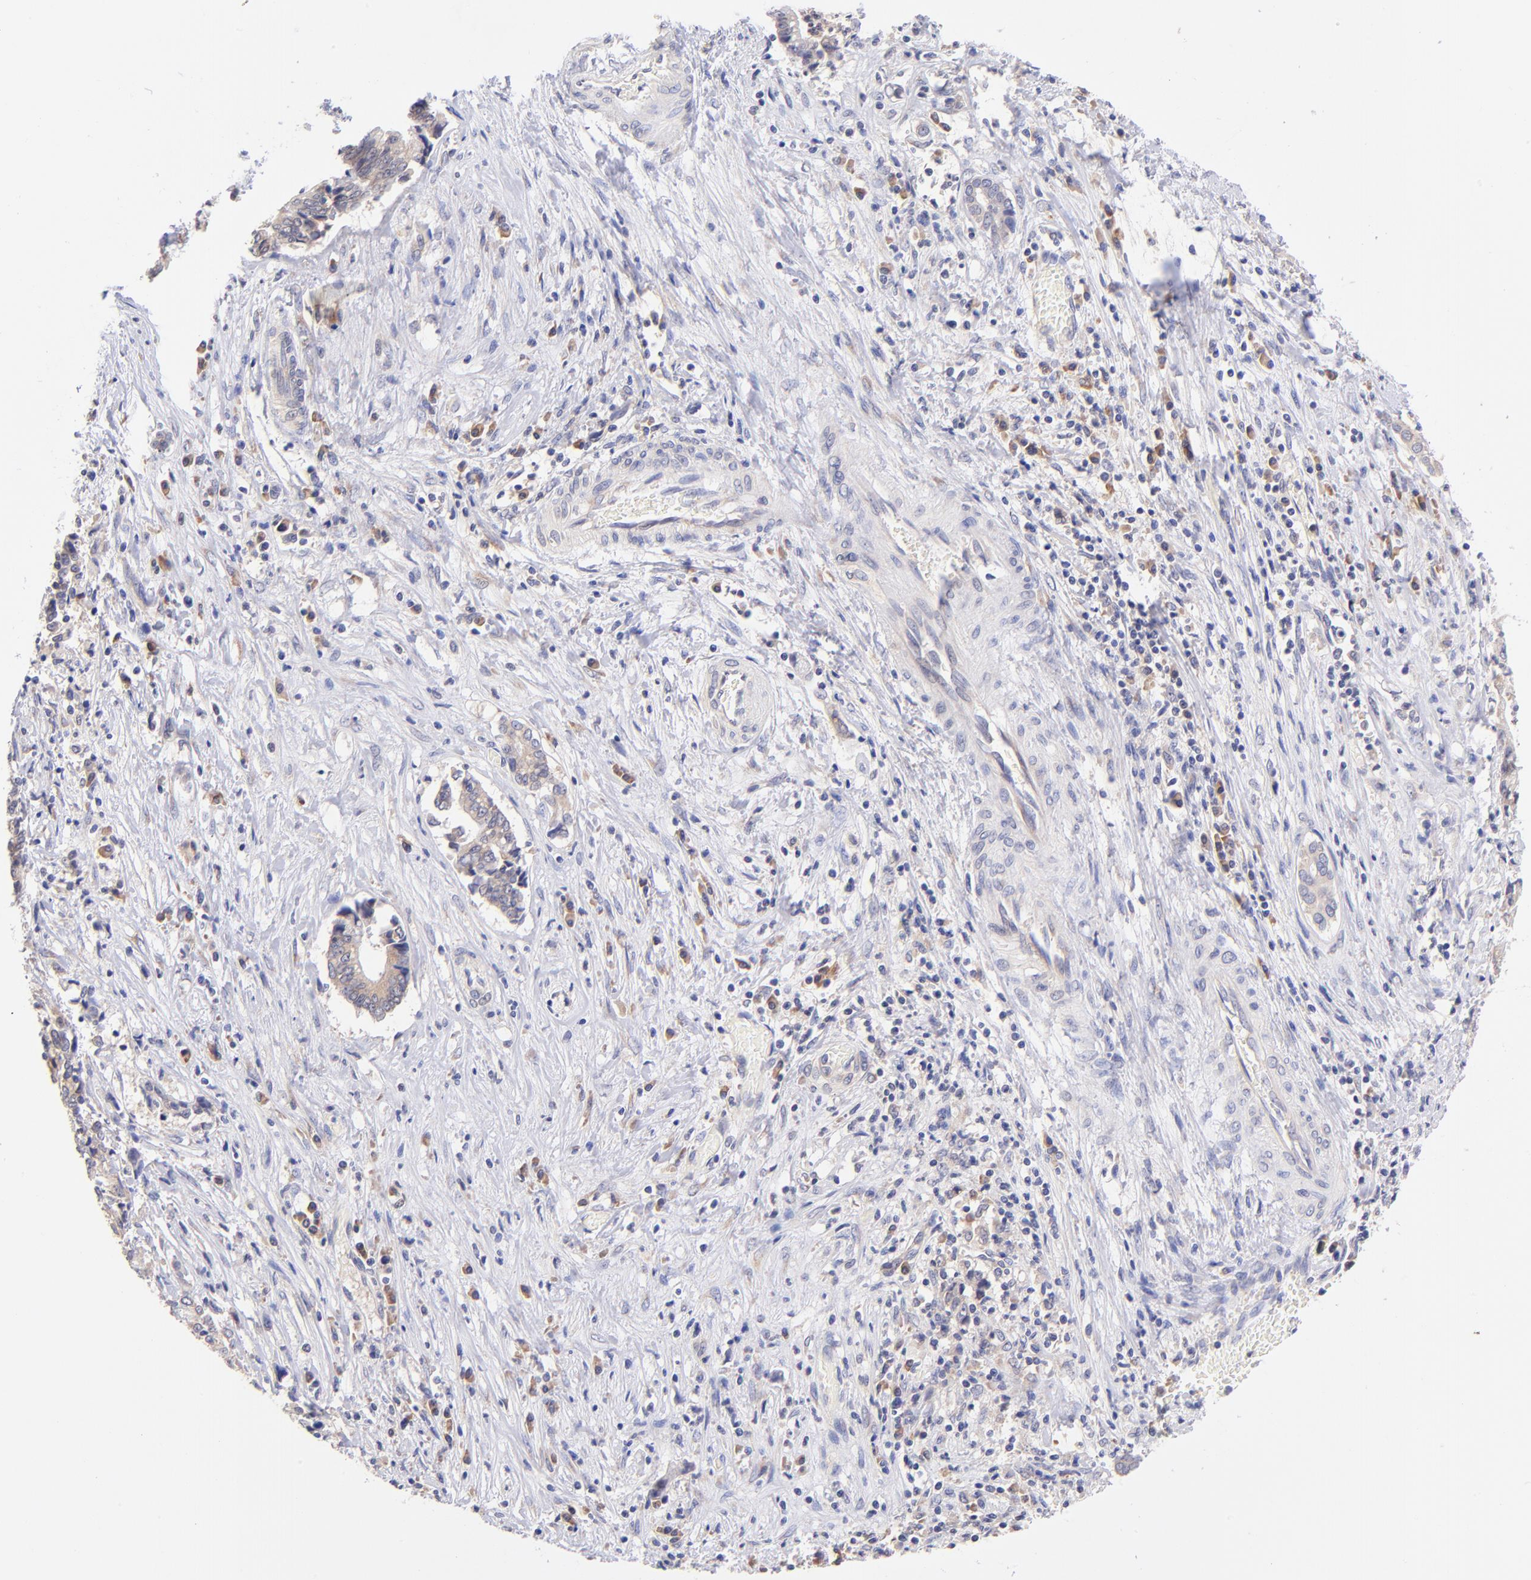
{"staining": {"intensity": "weak", "quantity": "25%-75%", "location": "cytoplasmic/membranous"}, "tissue": "liver cancer", "cell_type": "Tumor cells", "image_type": "cancer", "snomed": [{"axis": "morphology", "description": "Cholangiocarcinoma"}, {"axis": "topography", "description": "Liver"}], "caption": "This is a micrograph of IHC staining of liver cancer, which shows weak positivity in the cytoplasmic/membranous of tumor cells.", "gene": "RPL11", "patient": {"sex": "male", "age": 57}}